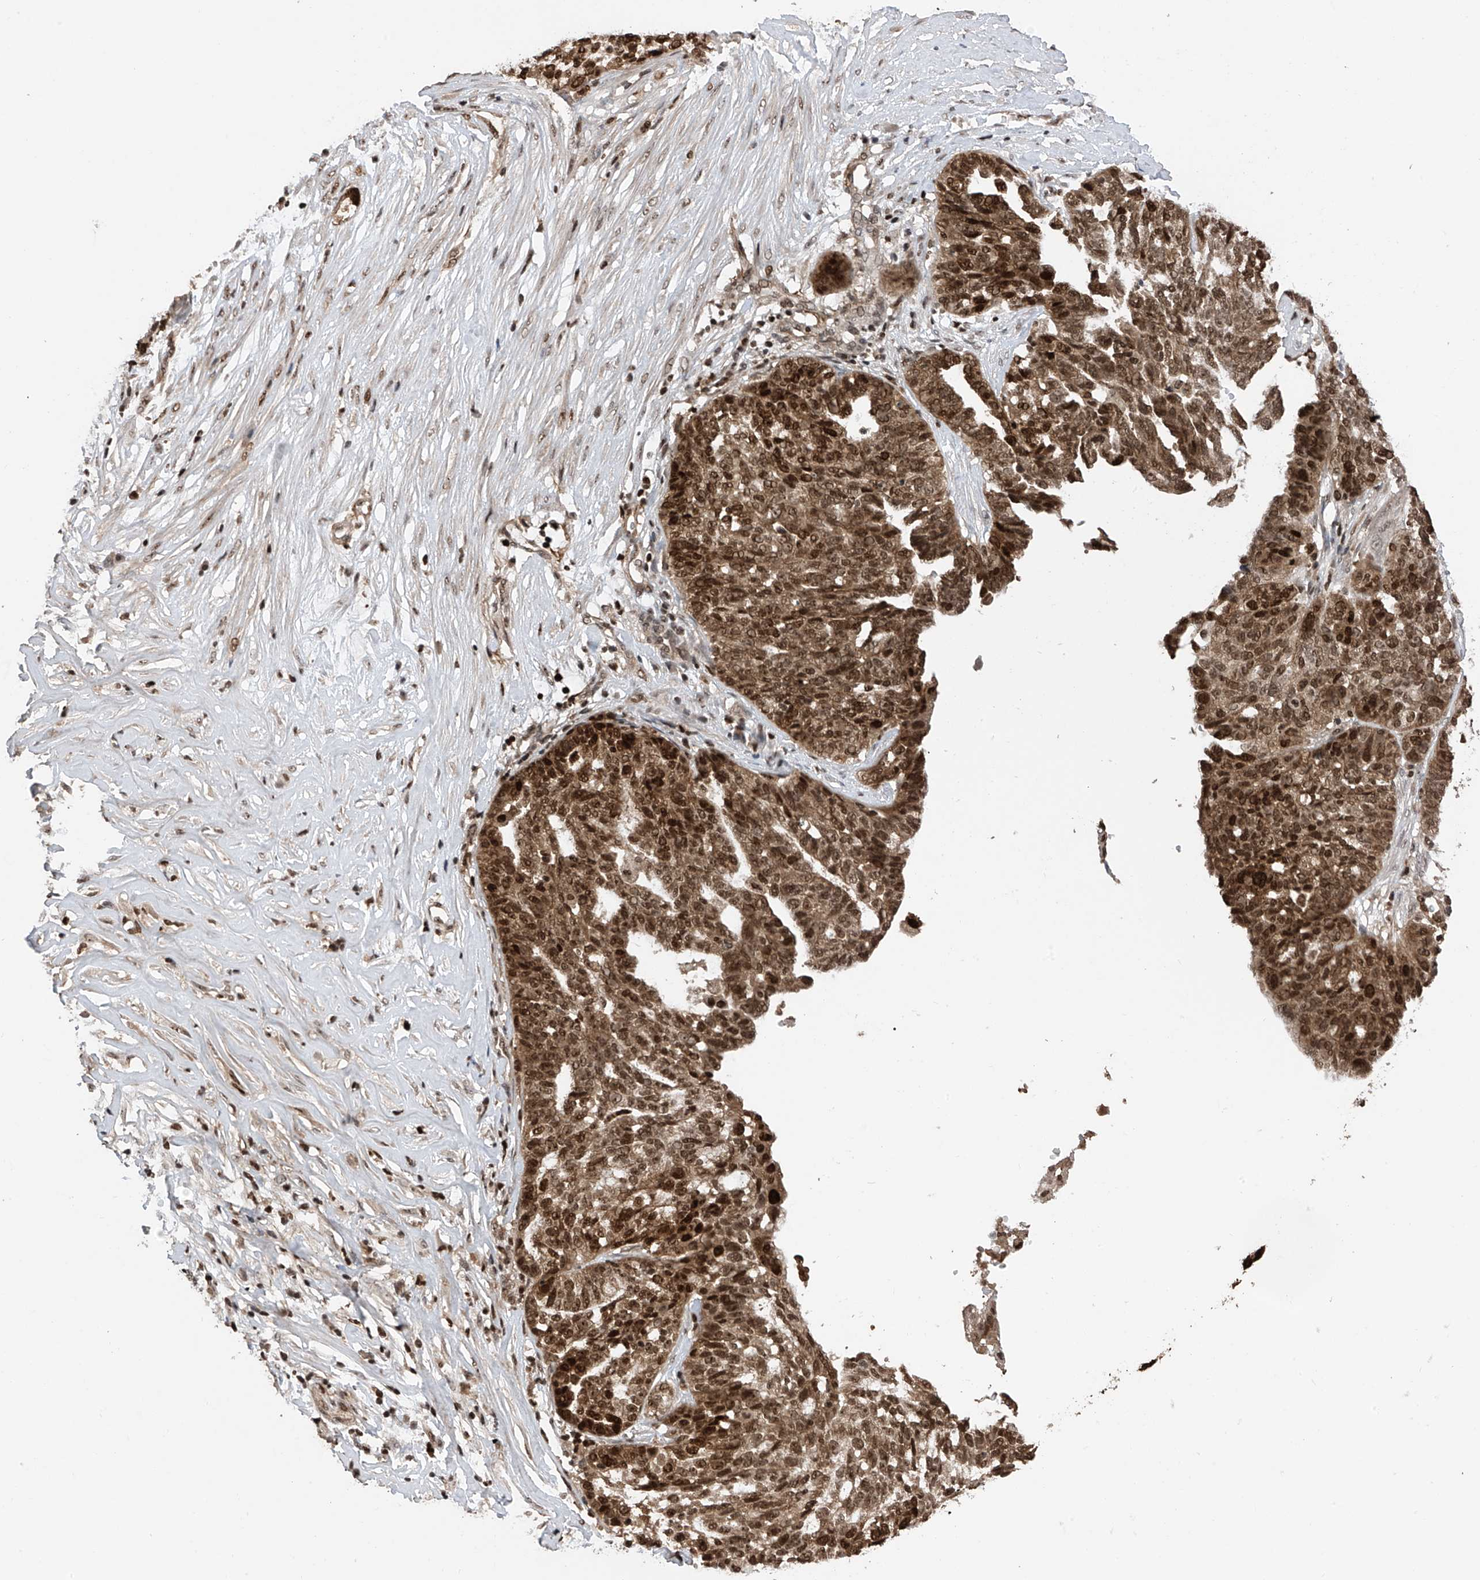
{"staining": {"intensity": "strong", "quantity": ">75%", "location": "cytoplasmic/membranous,nuclear"}, "tissue": "ovarian cancer", "cell_type": "Tumor cells", "image_type": "cancer", "snomed": [{"axis": "morphology", "description": "Cystadenocarcinoma, serous, NOS"}, {"axis": "topography", "description": "Ovary"}], "caption": "High-power microscopy captured an IHC histopathology image of ovarian cancer (serous cystadenocarcinoma), revealing strong cytoplasmic/membranous and nuclear expression in approximately >75% of tumor cells. (DAB IHC with brightfield microscopy, high magnification).", "gene": "DNAJC9", "patient": {"sex": "female", "age": 59}}